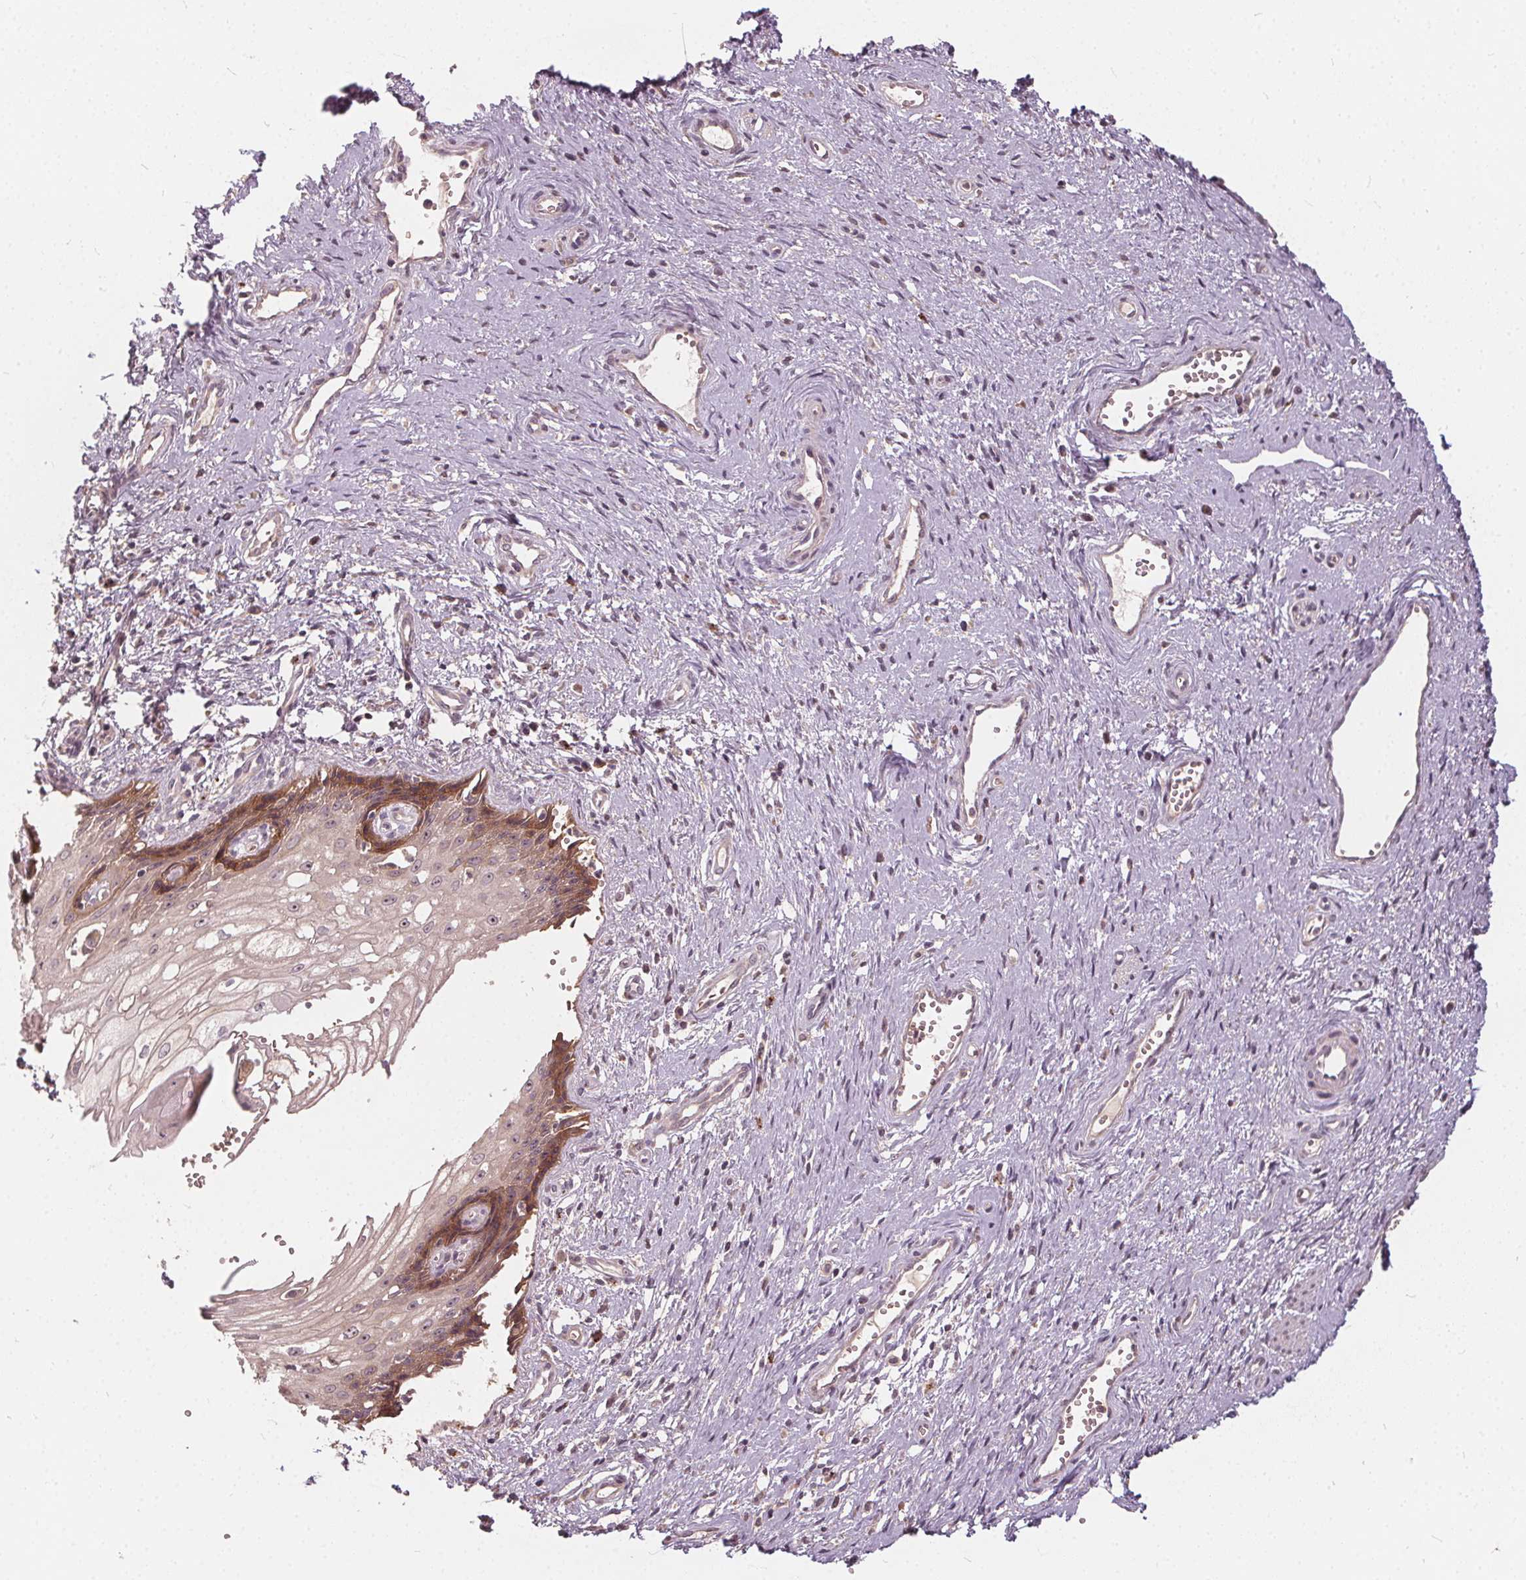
{"staining": {"intensity": "moderate", "quantity": "<25%", "location": "cytoplasmic/membranous"}, "tissue": "cervical cancer", "cell_type": "Tumor cells", "image_type": "cancer", "snomed": [{"axis": "morphology", "description": "Squamous cell carcinoma, NOS"}, {"axis": "topography", "description": "Cervix"}], "caption": "This micrograph exhibits cervical squamous cell carcinoma stained with immunohistochemistry (IHC) to label a protein in brown. The cytoplasmic/membranous of tumor cells show moderate positivity for the protein. Nuclei are counter-stained blue.", "gene": "IPO13", "patient": {"sex": "female", "age": 30}}